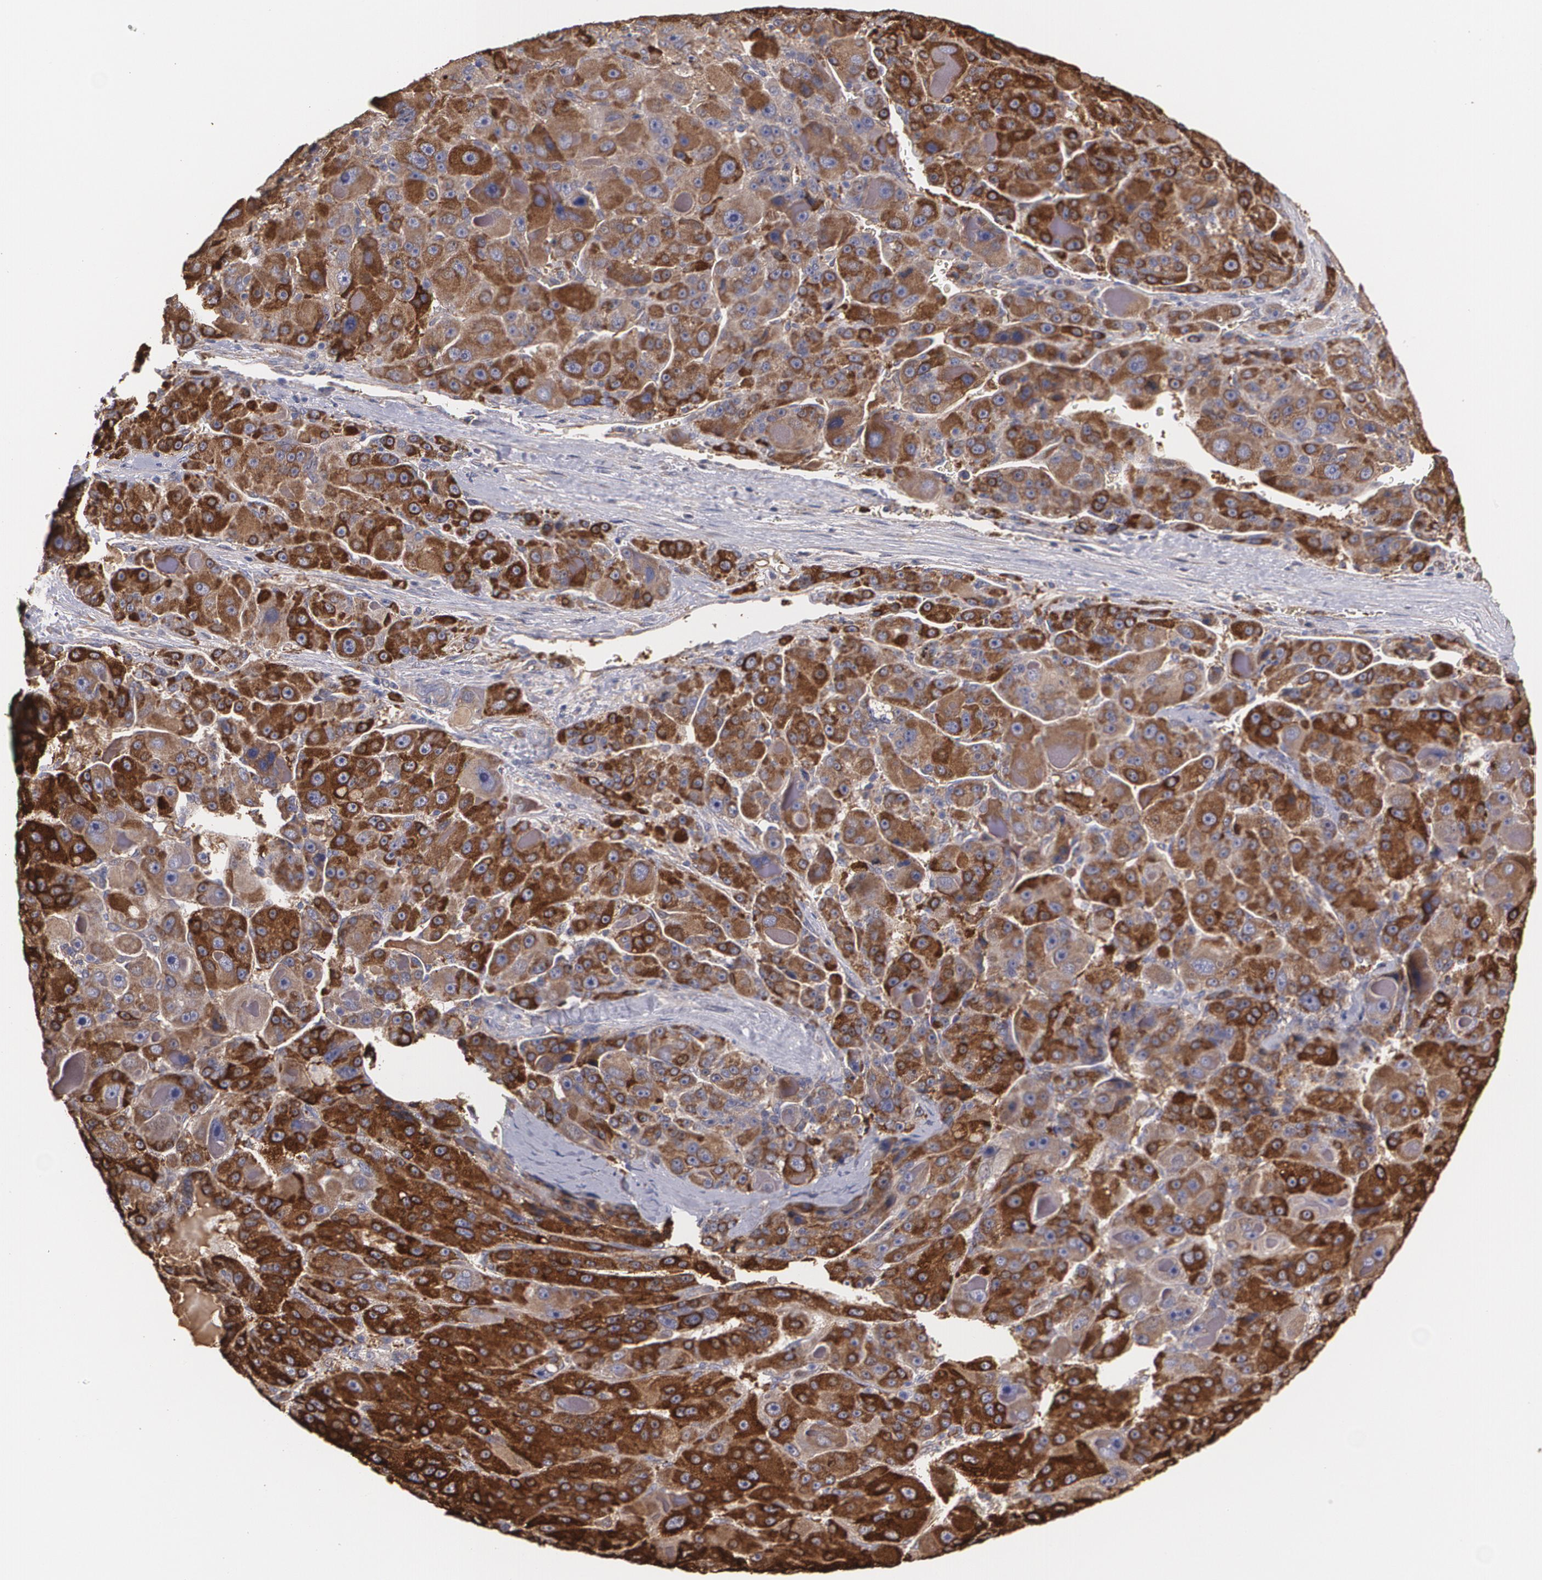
{"staining": {"intensity": "strong", "quantity": ">75%", "location": "cytoplasmic/membranous"}, "tissue": "liver cancer", "cell_type": "Tumor cells", "image_type": "cancer", "snomed": [{"axis": "morphology", "description": "Carcinoma, Hepatocellular, NOS"}, {"axis": "topography", "description": "Liver"}], "caption": "This is an image of immunohistochemistry staining of liver cancer (hepatocellular carcinoma), which shows strong positivity in the cytoplasmic/membranous of tumor cells.", "gene": "PON1", "patient": {"sex": "male", "age": 76}}